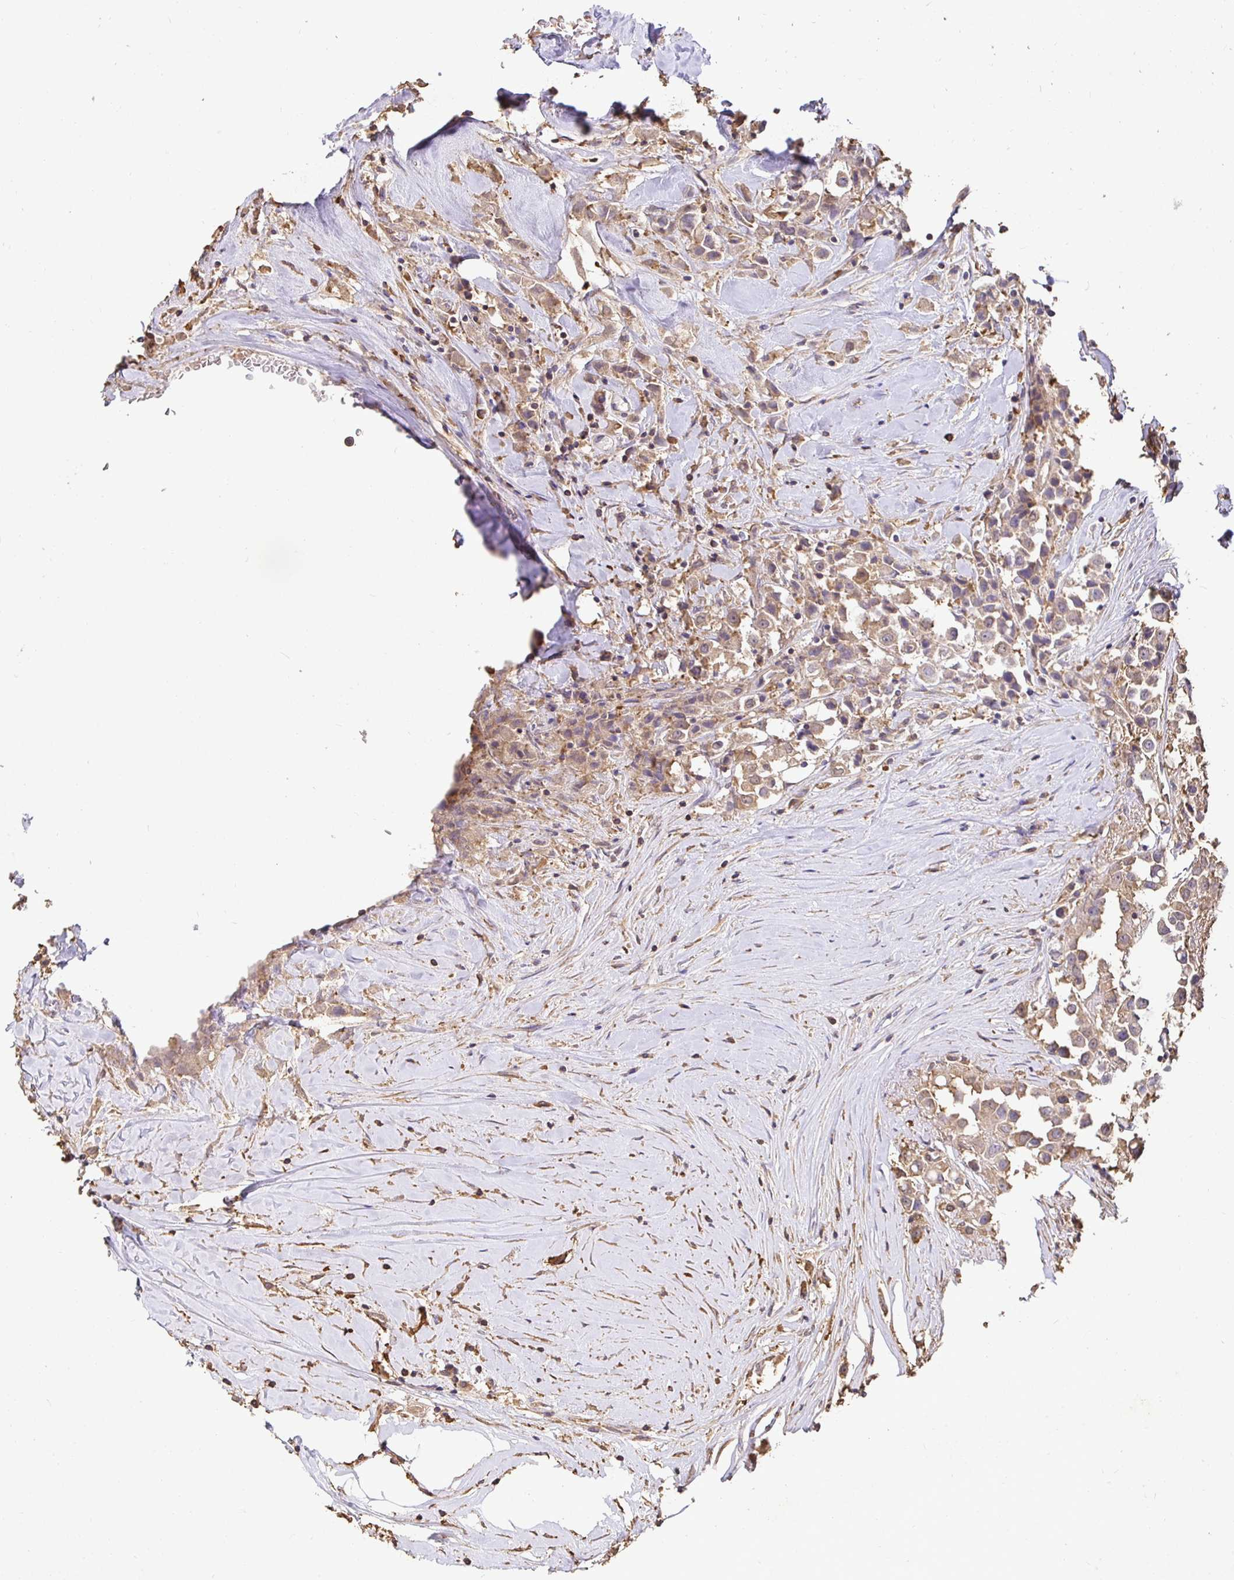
{"staining": {"intensity": "weak", "quantity": ">75%", "location": "cytoplasmic/membranous"}, "tissue": "breast cancer", "cell_type": "Tumor cells", "image_type": "cancer", "snomed": [{"axis": "morphology", "description": "Duct carcinoma"}, {"axis": "topography", "description": "Breast"}], "caption": "Breast intraductal carcinoma was stained to show a protein in brown. There is low levels of weak cytoplasmic/membranous positivity in approximately >75% of tumor cells.", "gene": "MAPK8IP3", "patient": {"sex": "female", "age": 61}}